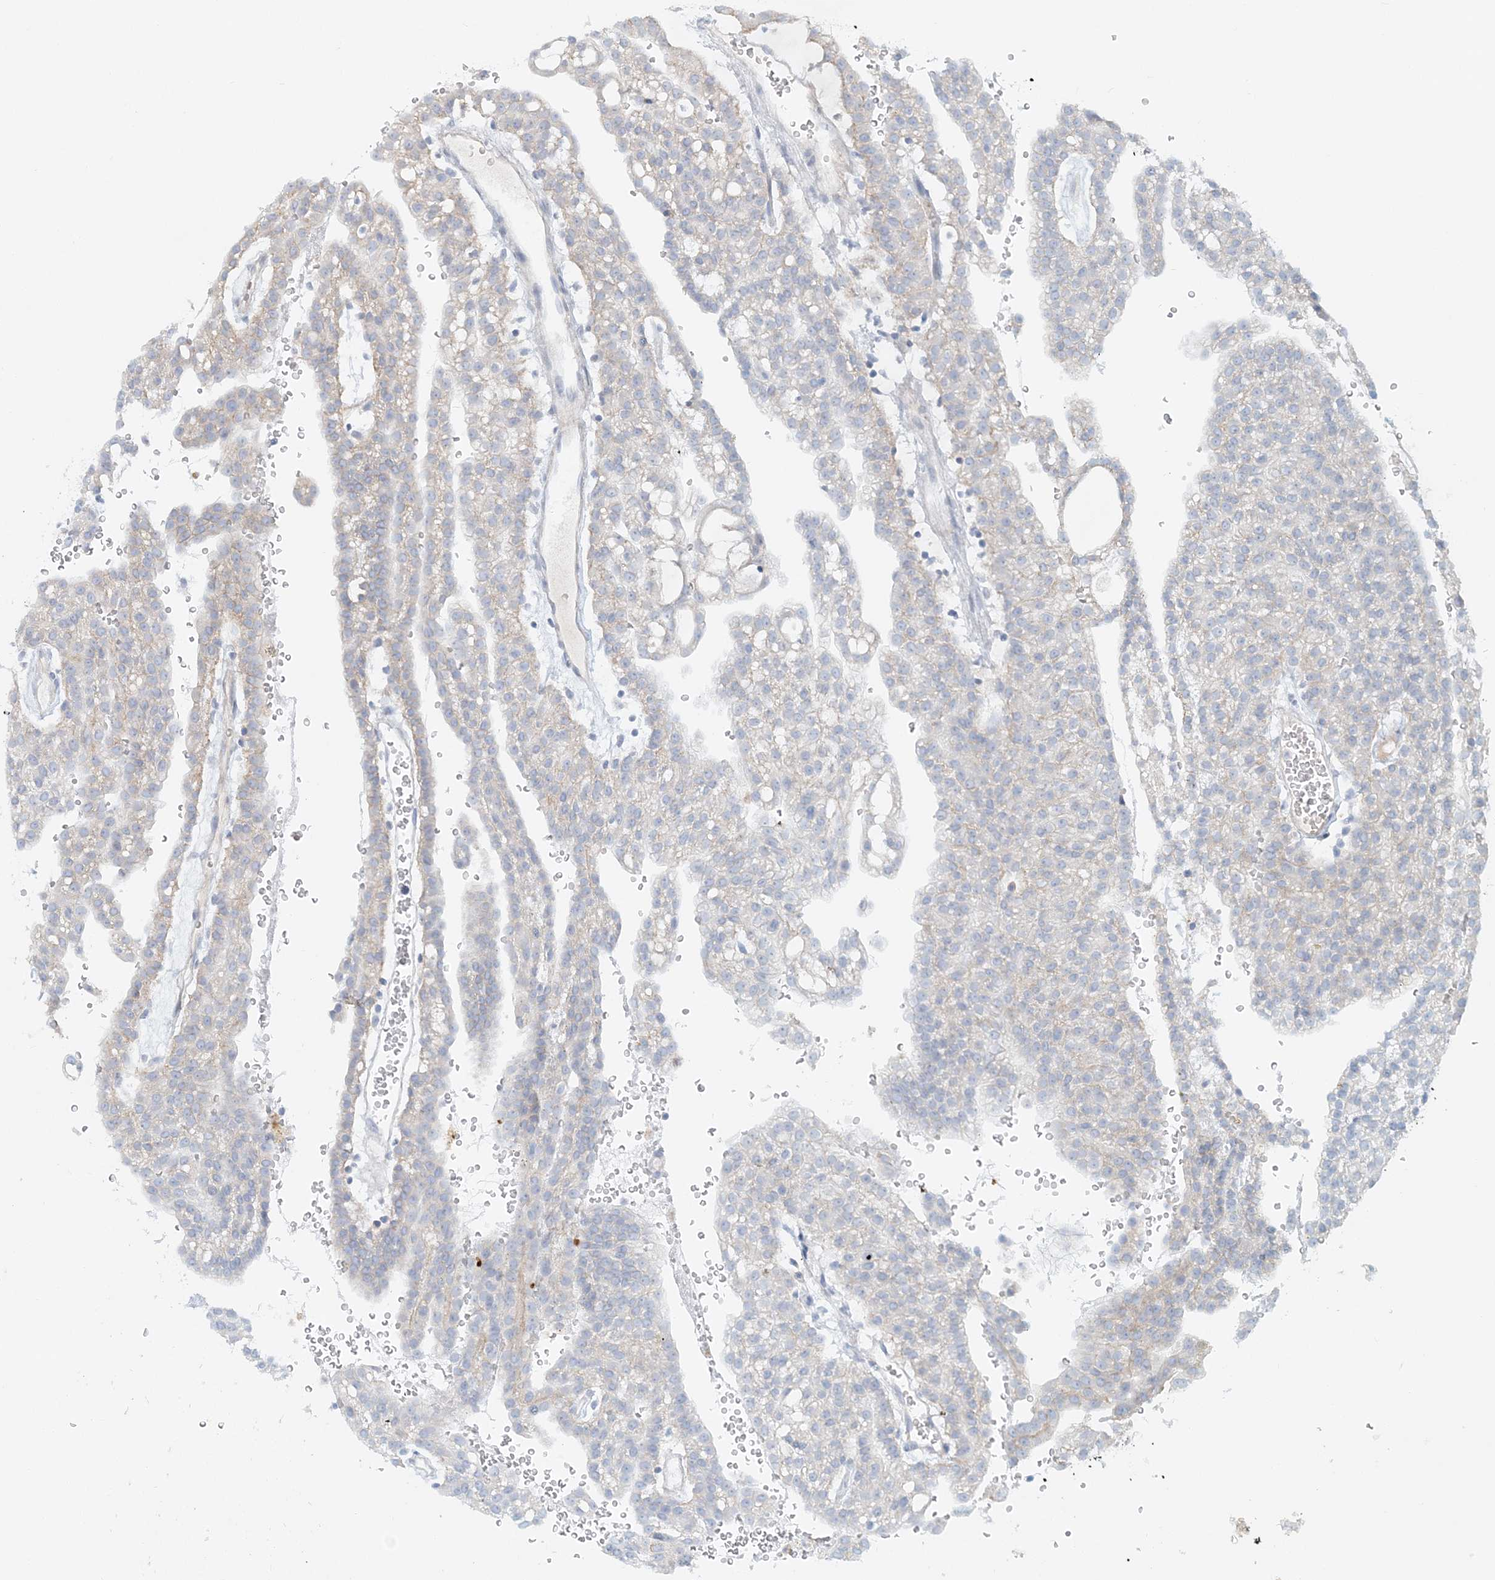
{"staining": {"intensity": "negative", "quantity": "none", "location": "none"}, "tissue": "renal cancer", "cell_type": "Tumor cells", "image_type": "cancer", "snomed": [{"axis": "morphology", "description": "Adenocarcinoma, NOS"}, {"axis": "topography", "description": "Kidney"}], "caption": "An immunohistochemistry histopathology image of renal adenocarcinoma is shown. There is no staining in tumor cells of renal adenocarcinoma.", "gene": "DNAH5", "patient": {"sex": "male", "age": 63}}